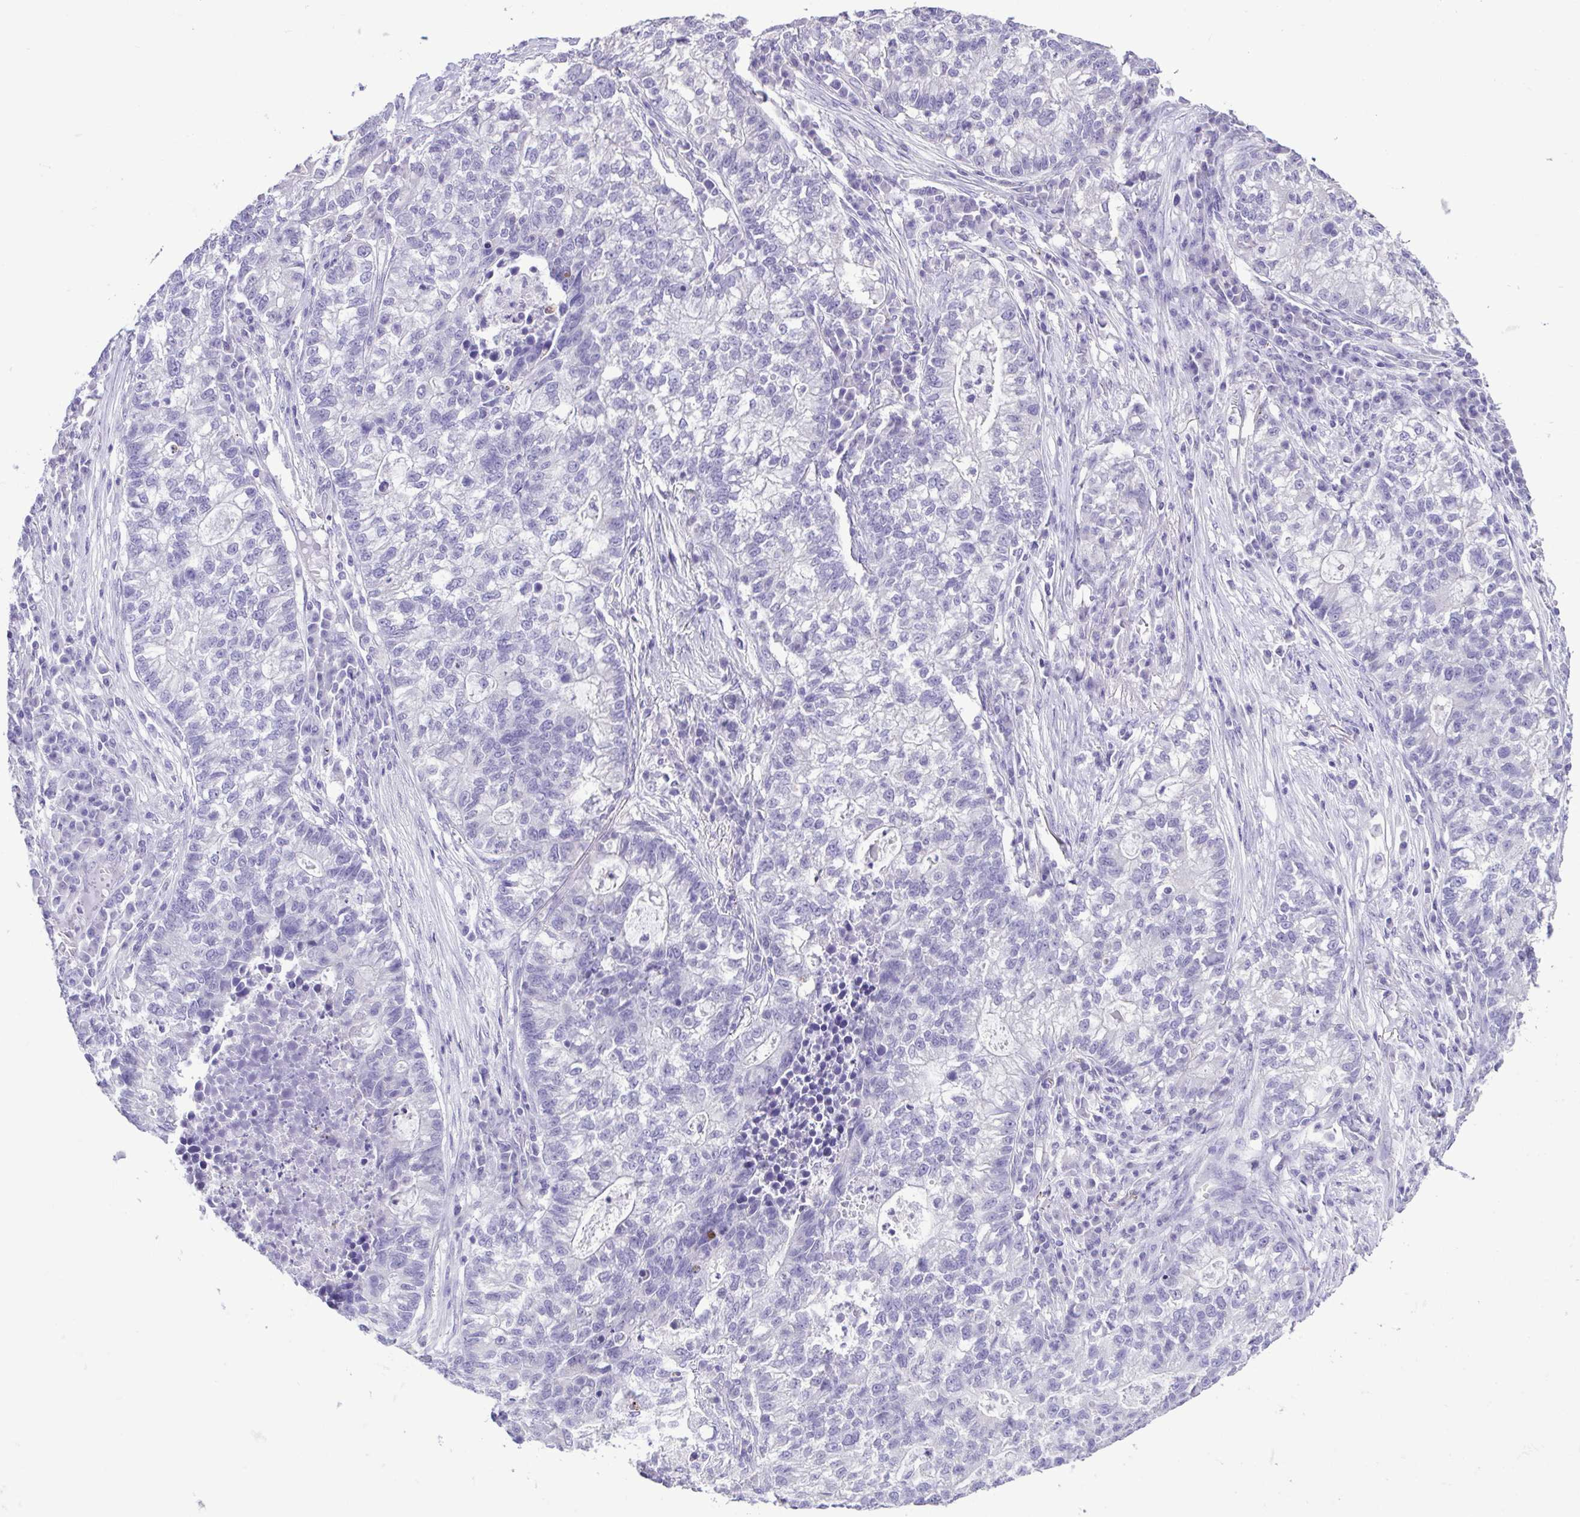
{"staining": {"intensity": "negative", "quantity": "none", "location": "none"}, "tissue": "lung cancer", "cell_type": "Tumor cells", "image_type": "cancer", "snomed": [{"axis": "morphology", "description": "Adenocarcinoma, NOS"}, {"axis": "topography", "description": "Lung"}], "caption": "IHC photomicrograph of neoplastic tissue: human adenocarcinoma (lung) stained with DAB exhibits no significant protein positivity in tumor cells.", "gene": "CBY2", "patient": {"sex": "male", "age": 57}}